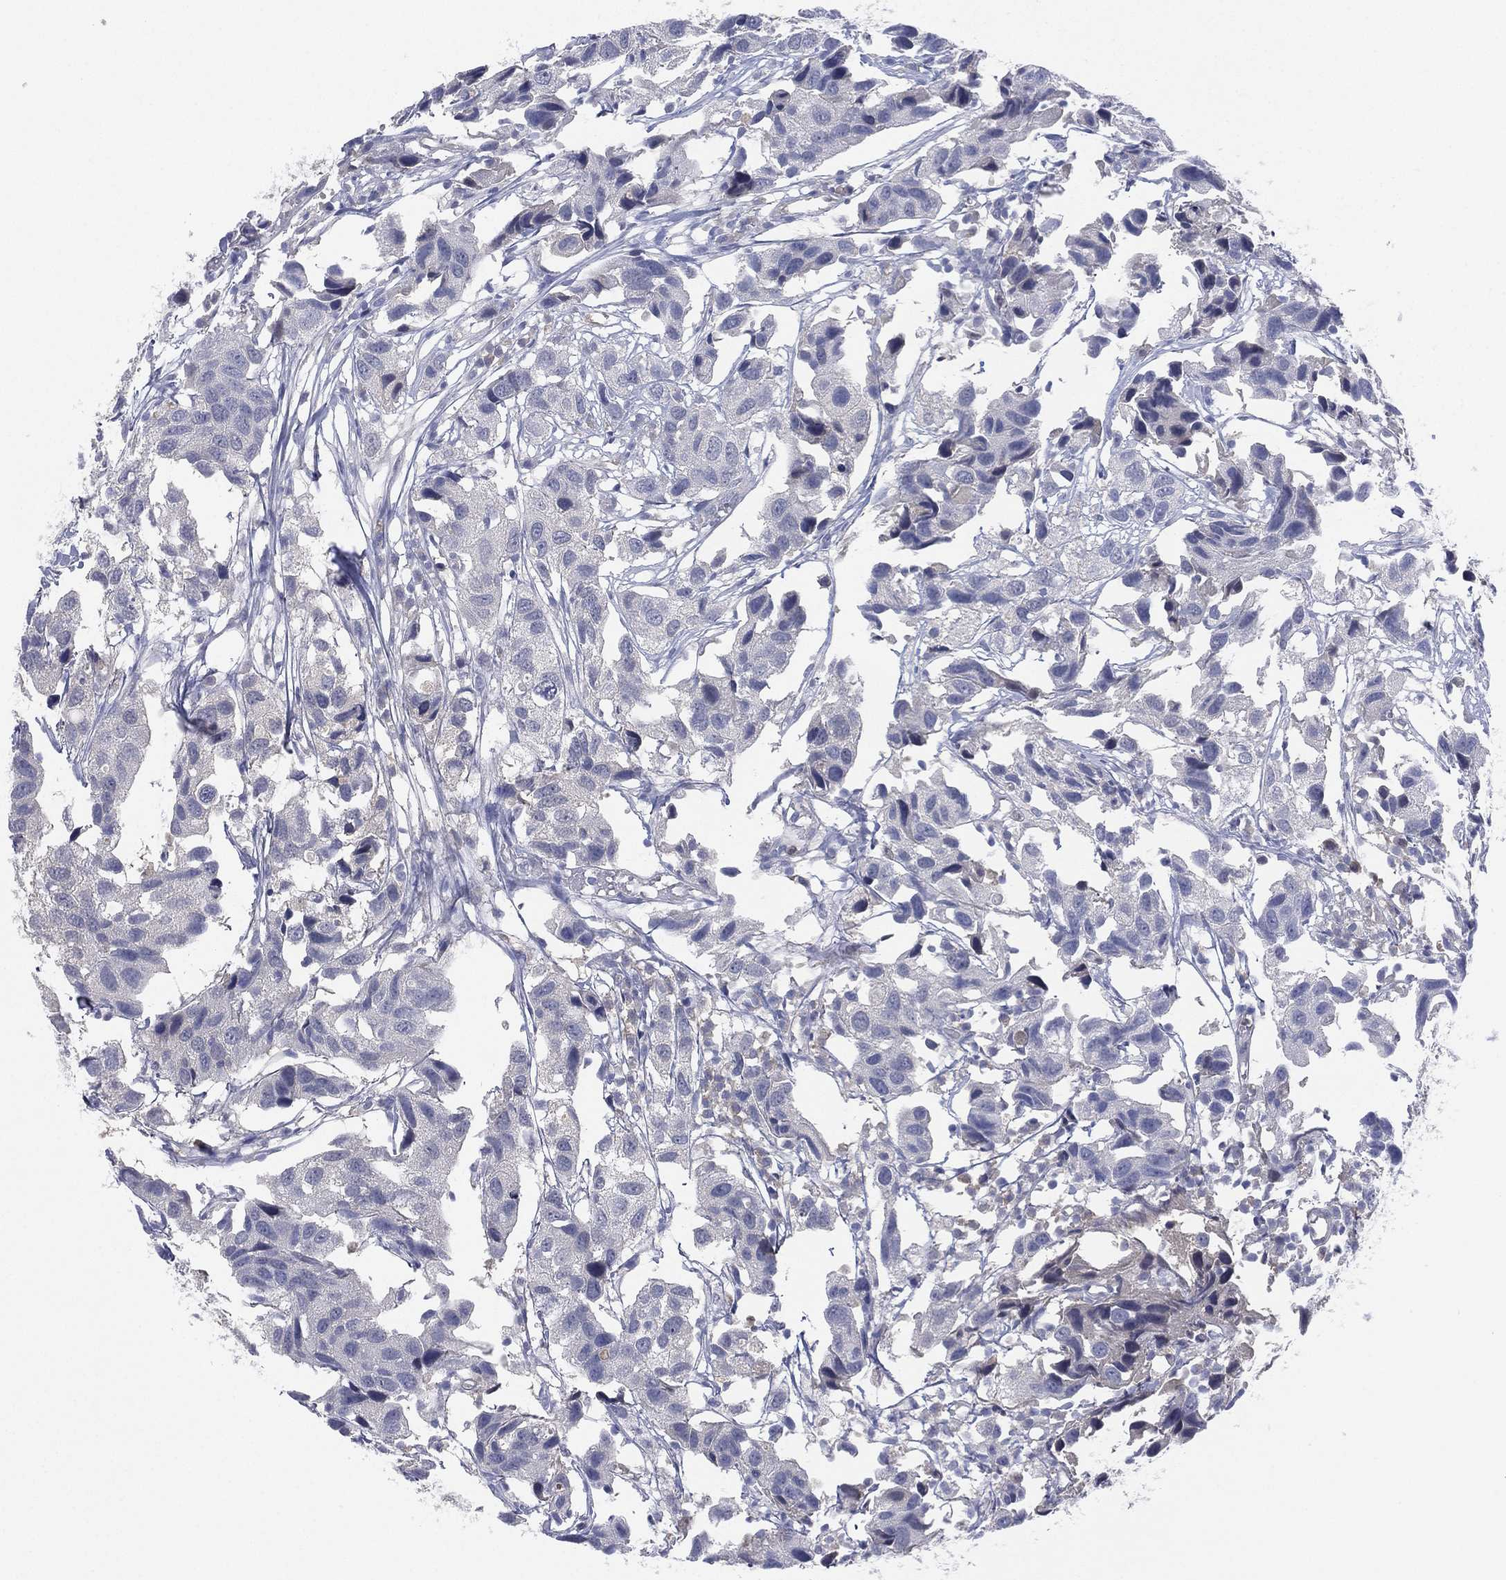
{"staining": {"intensity": "negative", "quantity": "none", "location": "none"}, "tissue": "urothelial cancer", "cell_type": "Tumor cells", "image_type": "cancer", "snomed": [{"axis": "morphology", "description": "Urothelial carcinoma, High grade"}, {"axis": "topography", "description": "Urinary bladder"}], "caption": "Immunohistochemistry (IHC) image of neoplastic tissue: human urothelial carcinoma (high-grade) stained with DAB (3,3'-diaminobenzidine) shows no significant protein expression in tumor cells. (Stains: DAB (3,3'-diaminobenzidine) IHC with hematoxylin counter stain, Microscopy: brightfield microscopy at high magnification).", "gene": "DDAH1", "patient": {"sex": "male", "age": 79}}